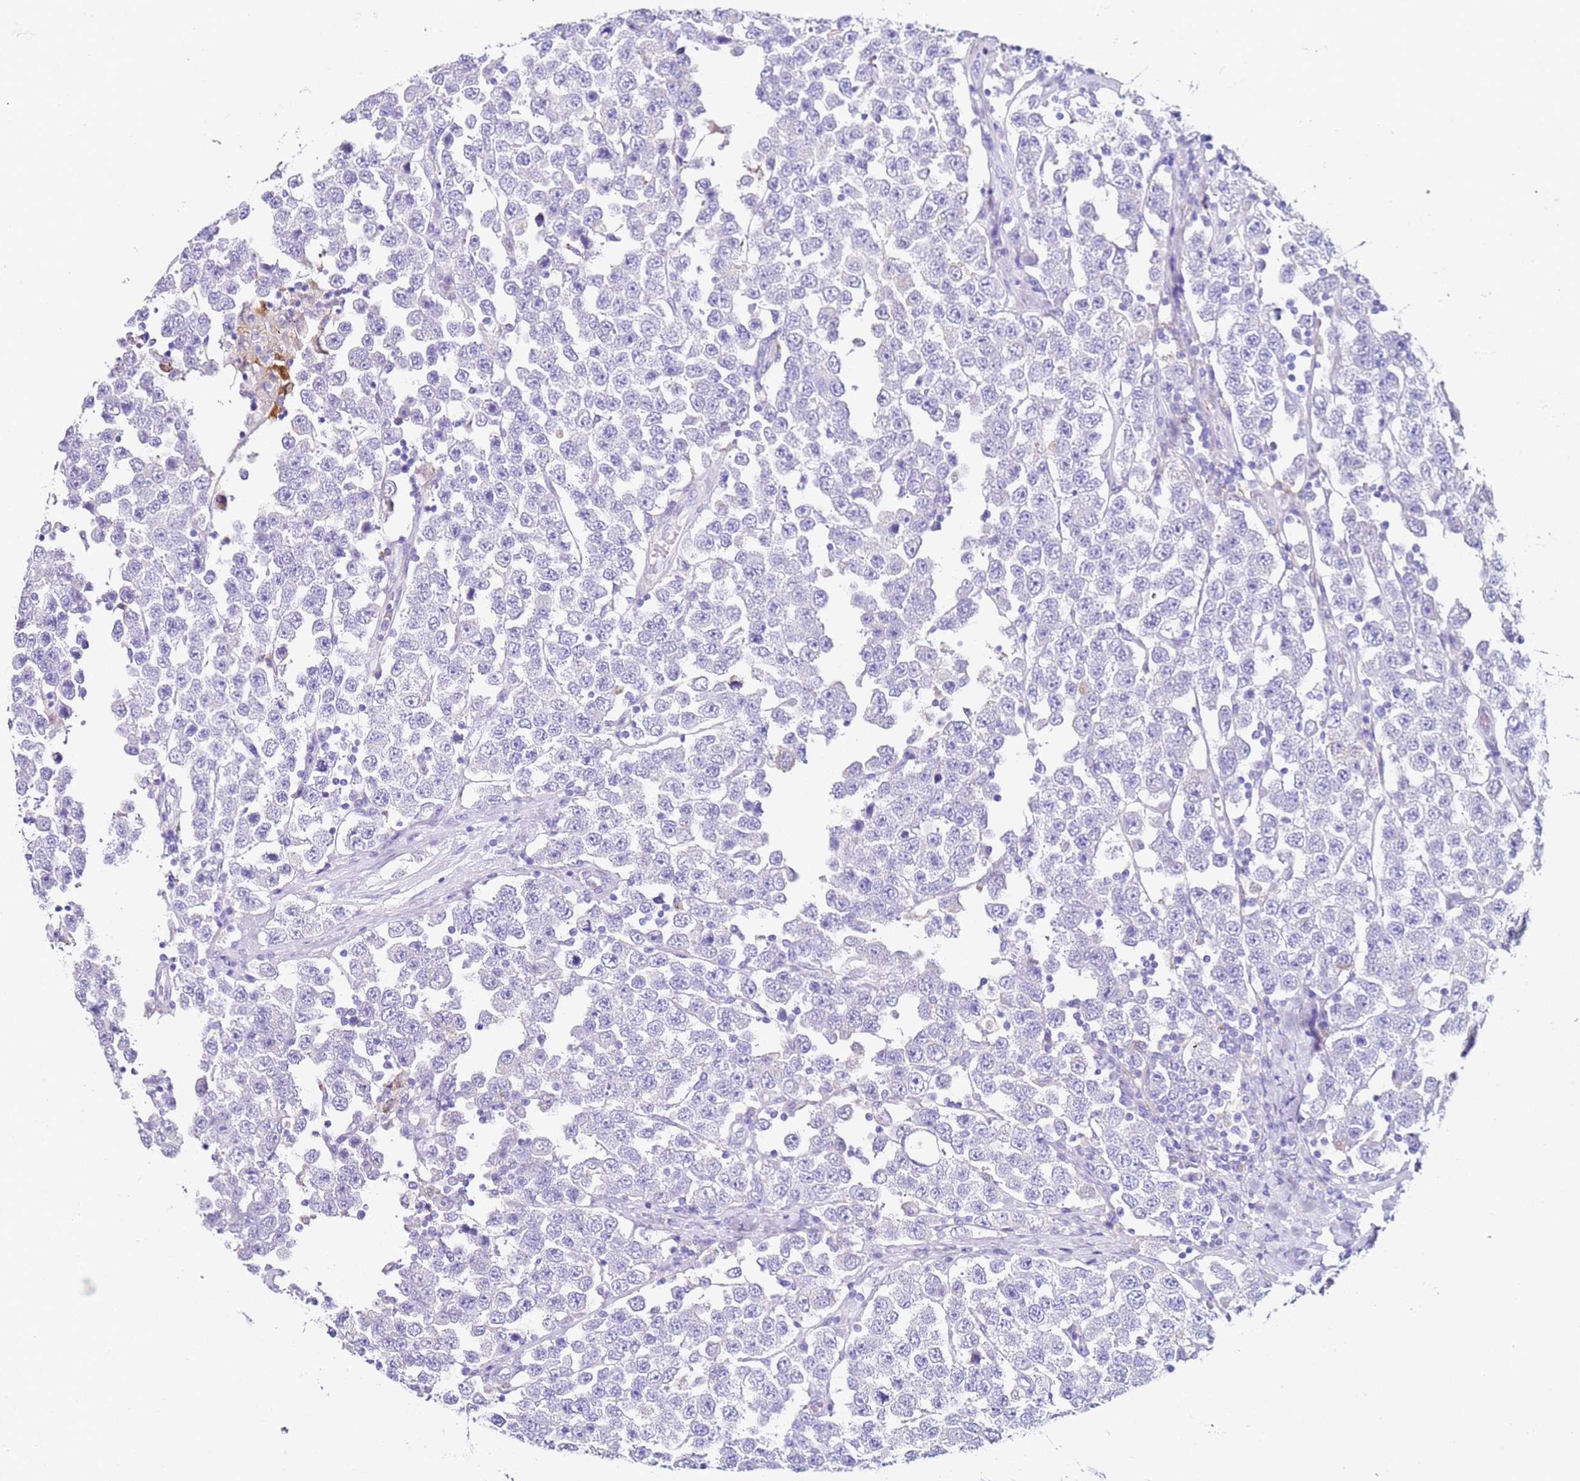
{"staining": {"intensity": "negative", "quantity": "none", "location": "none"}, "tissue": "testis cancer", "cell_type": "Tumor cells", "image_type": "cancer", "snomed": [{"axis": "morphology", "description": "Seminoma, NOS"}, {"axis": "topography", "description": "Testis"}], "caption": "IHC of human seminoma (testis) demonstrates no expression in tumor cells.", "gene": "PTBP2", "patient": {"sex": "male", "age": 28}}